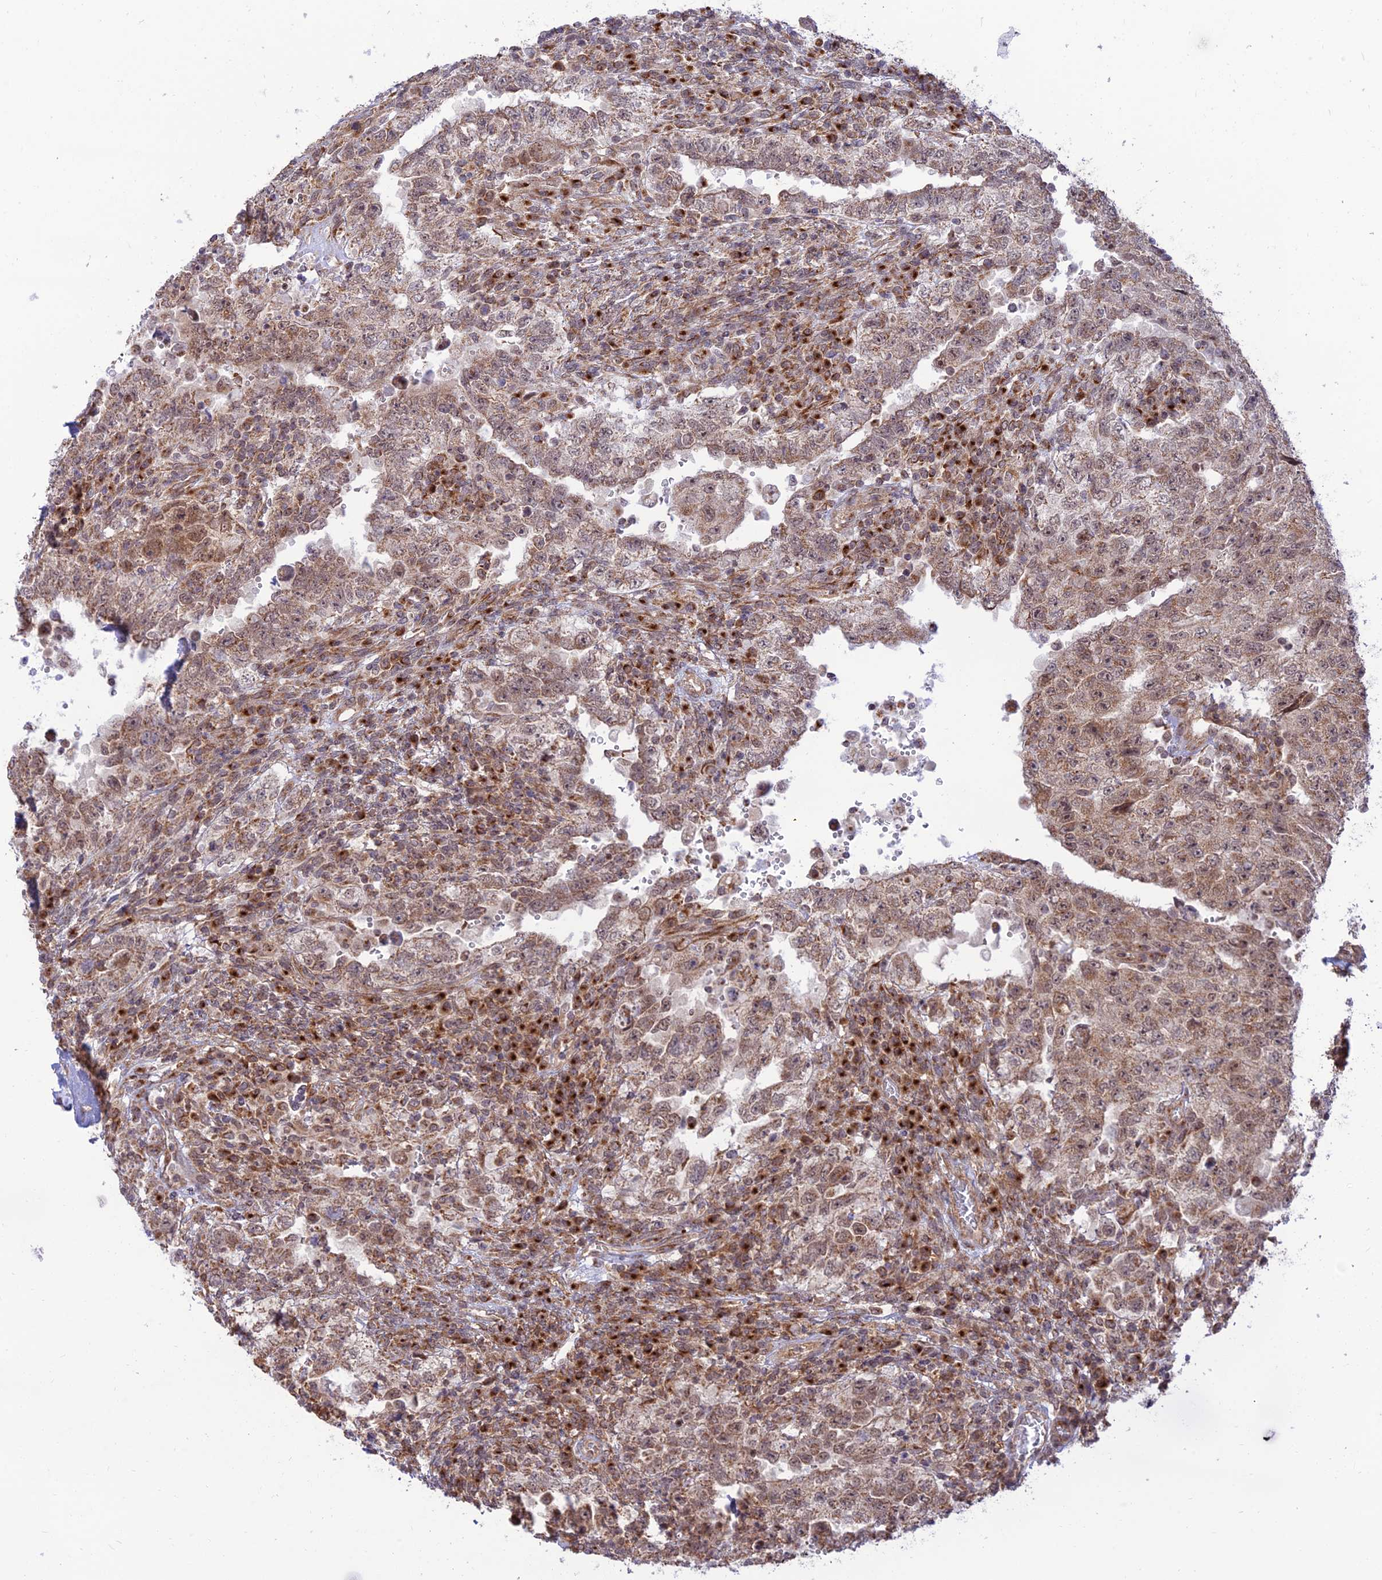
{"staining": {"intensity": "weak", "quantity": ">75%", "location": "cytoplasmic/membranous"}, "tissue": "testis cancer", "cell_type": "Tumor cells", "image_type": "cancer", "snomed": [{"axis": "morphology", "description": "Carcinoma, Embryonal, NOS"}, {"axis": "topography", "description": "Testis"}], "caption": "A histopathology image showing weak cytoplasmic/membranous expression in about >75% of tumor cells in testis embryonal carcinoma, as visualized by brown immunohistochemical staining.", "gene": "GOLGA3", "patient": {"sex": "male", "age": 26}}